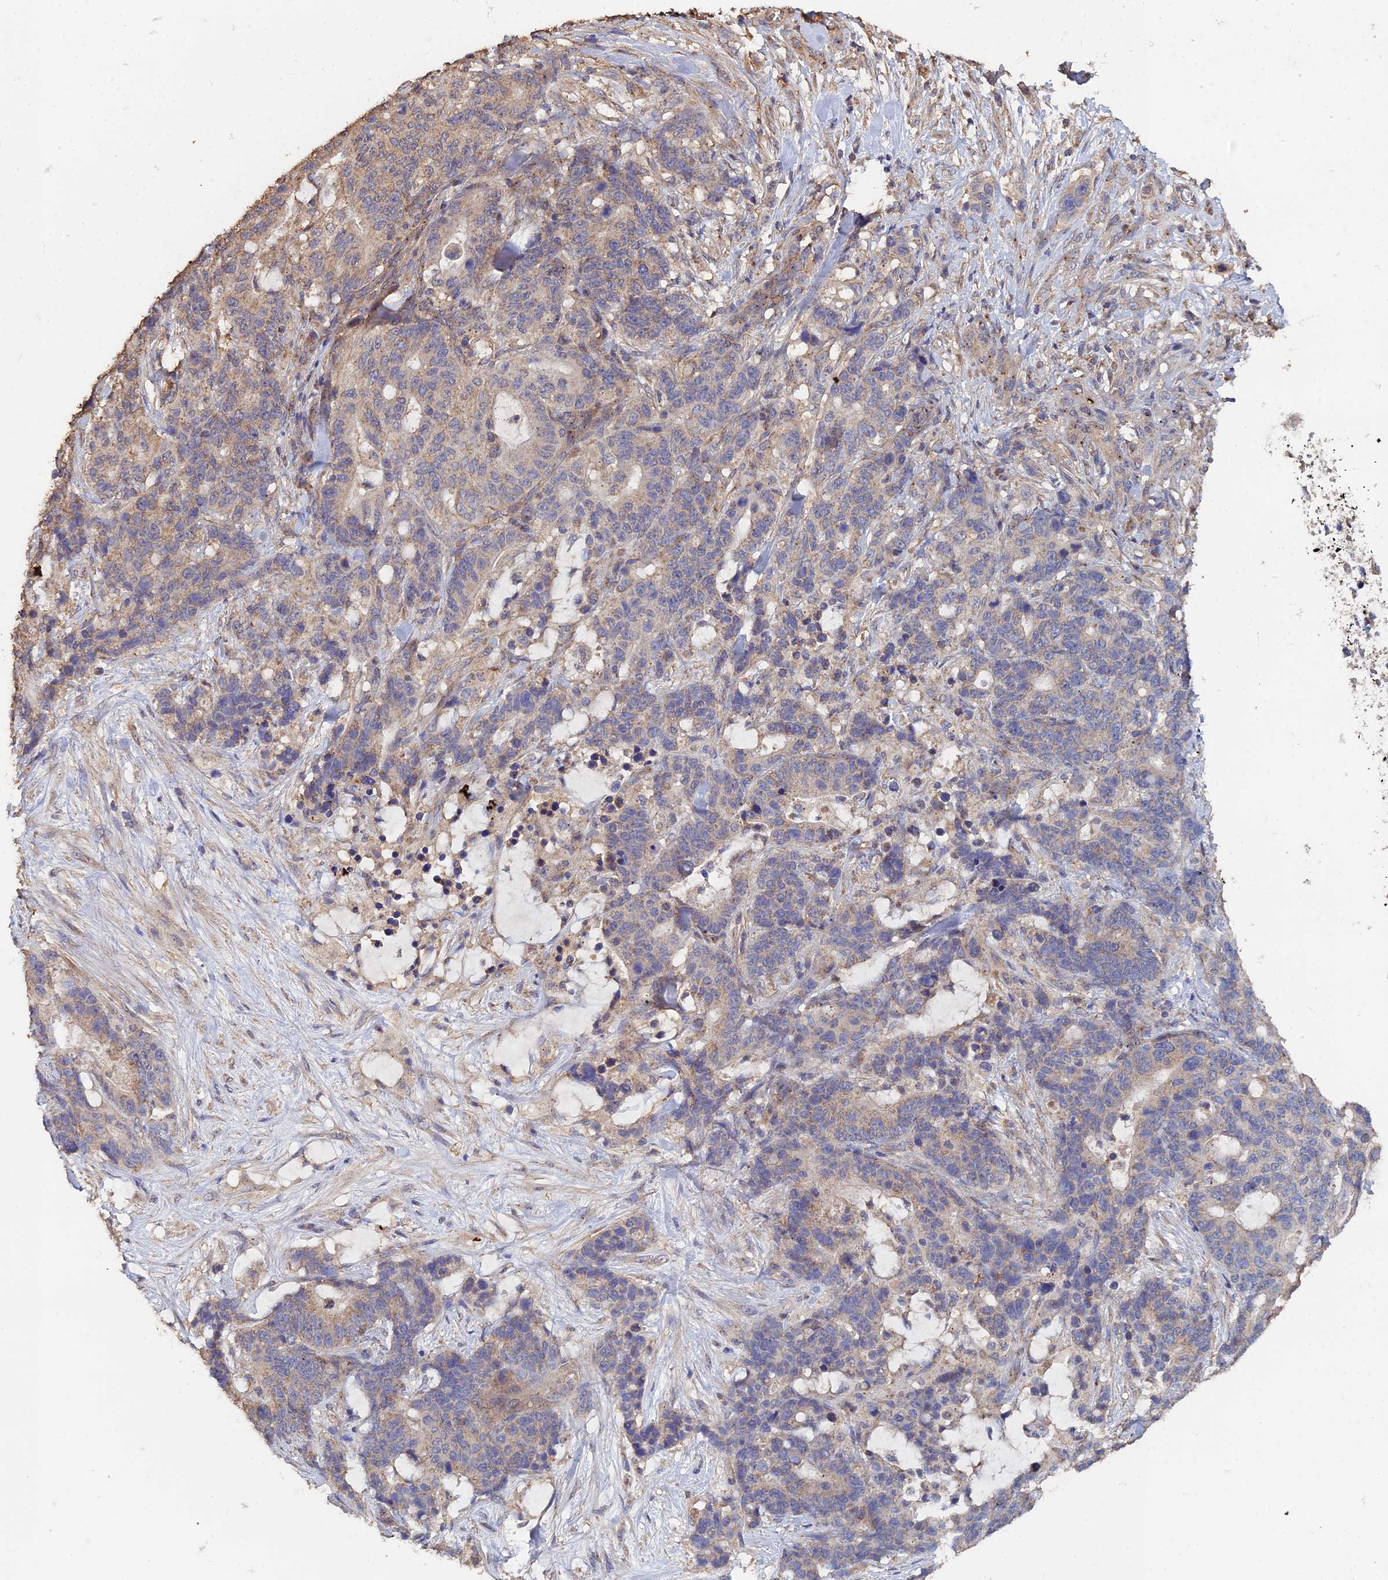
{"staining": {"intensity": "weak", "quantity": "25%-75%", "location": "cytoplasmic/membranous"}, "tissue": "stomach cancer", "cell_type": "Tumor cells", "image_type": "cancer", "snomed": [{"axis": "morphology", "description": "Normal tissue, NOS"}, {"axis": "morphology", "description": "Adenocarcinoma, NOS"}, {"axis": "topography", "description": "Stomach"}], "caption": "Protein analysis of adenocarcinoma (stomach) tissue reveals weak cytoplasmic/membranous staining in approximately 25%-75% of tumor cells.", "gene": "SPANXN4", "patient": {"sex": "female", "age": 64}}